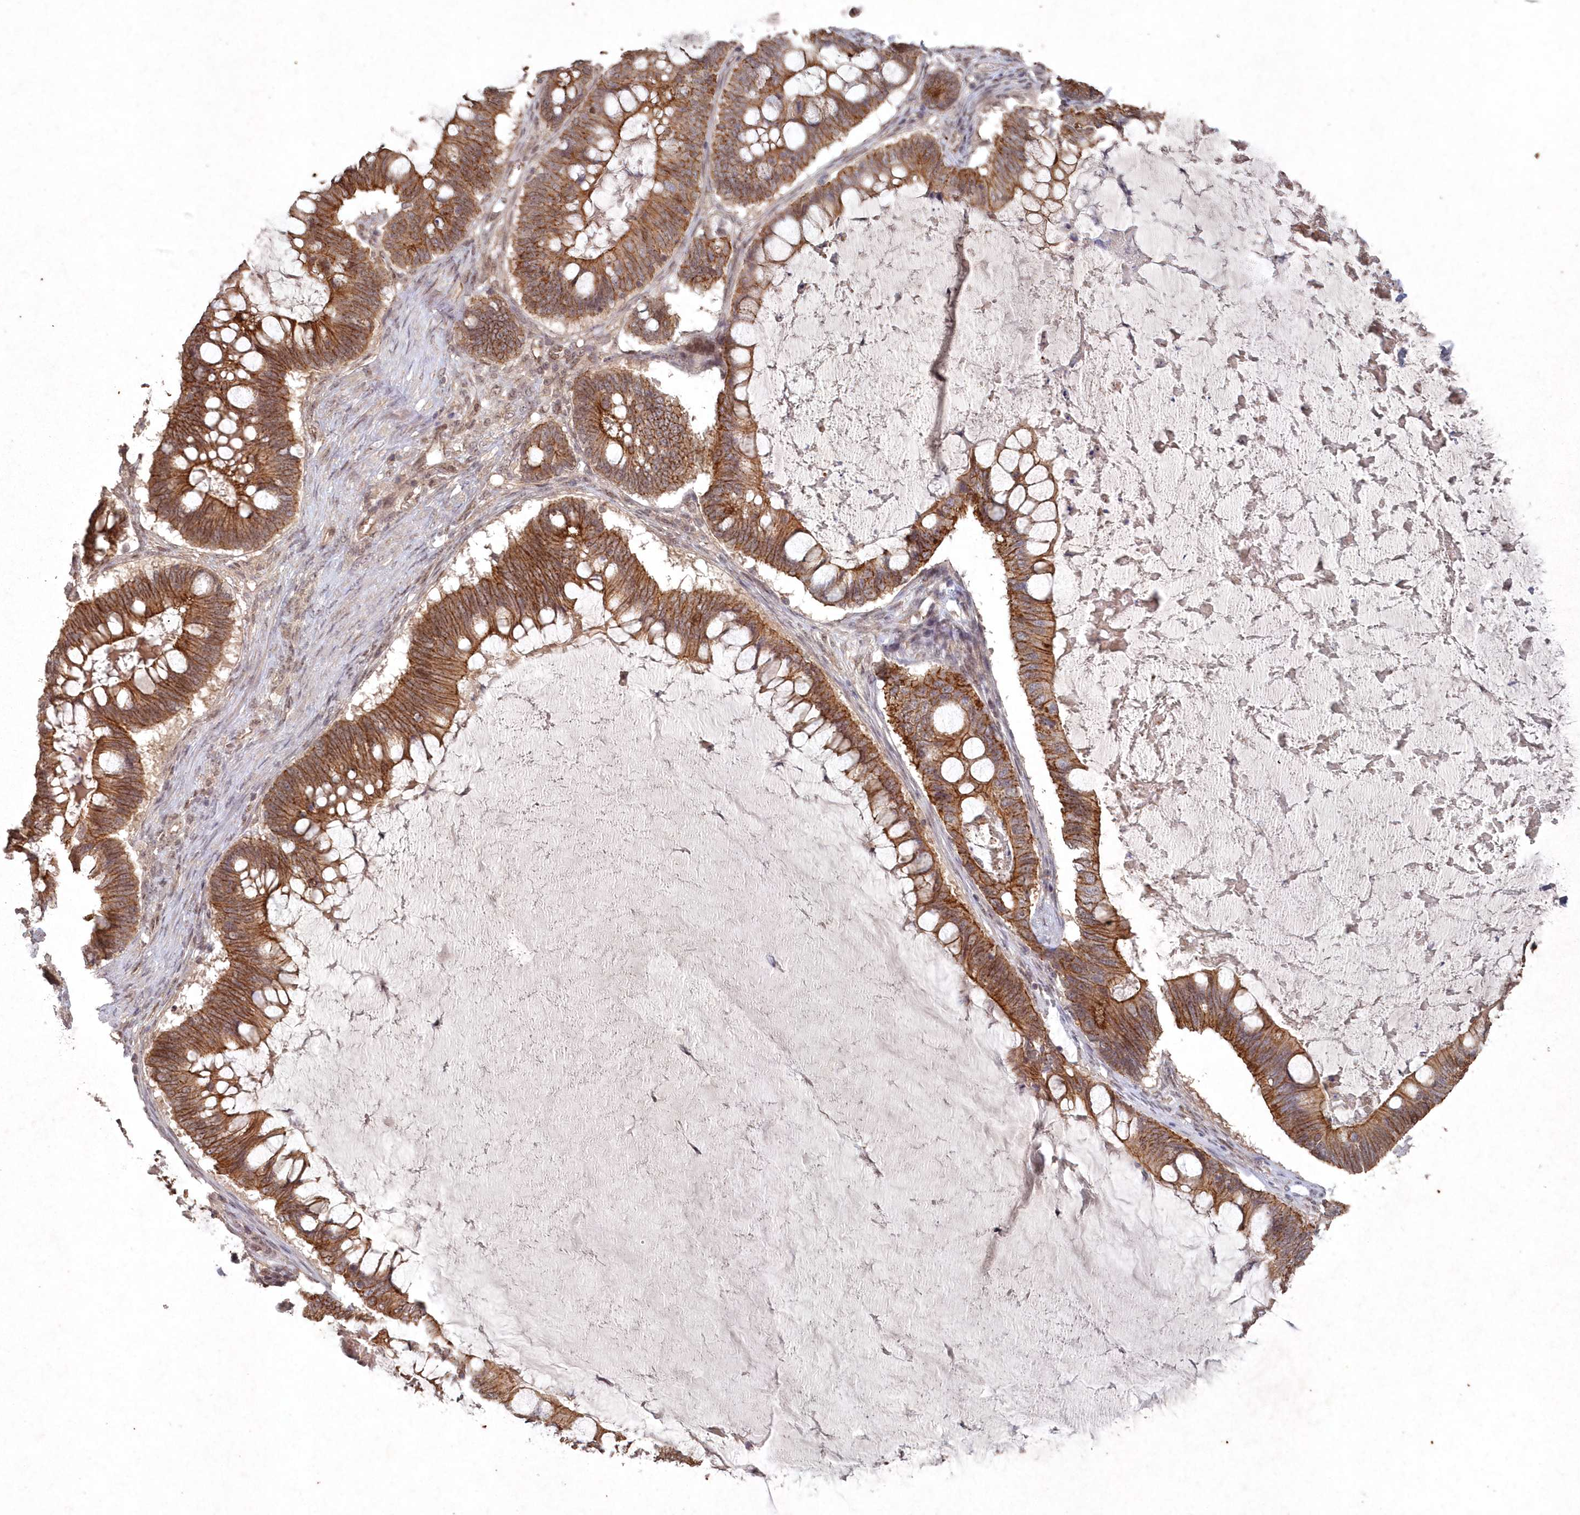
{"staining": {"intensity": "strong", "quantity": ">75%", "location": "cytoplasmic/membranous"}, "tissue": "ovarian cancer", "cell_type": "Tumor cells", "image_type": "cancer", "snomed": [{"axis": "morphology", "description": "Cystadenocarcinoma, mucinous, NOS"}, {"axis": "topography", "description": "Ovary"}], "caption": "Immunohistochemistry (IHC) micrograph of human ovarian cancer (mucinous cystadenocarcinoma) stained for a protein (brown), which shows high levels of strong cytoplasmic/membranous staining in about >75% of tumor cells.", "gene": "VSIG2", "patient": {"sex": "female", "age": 61}}